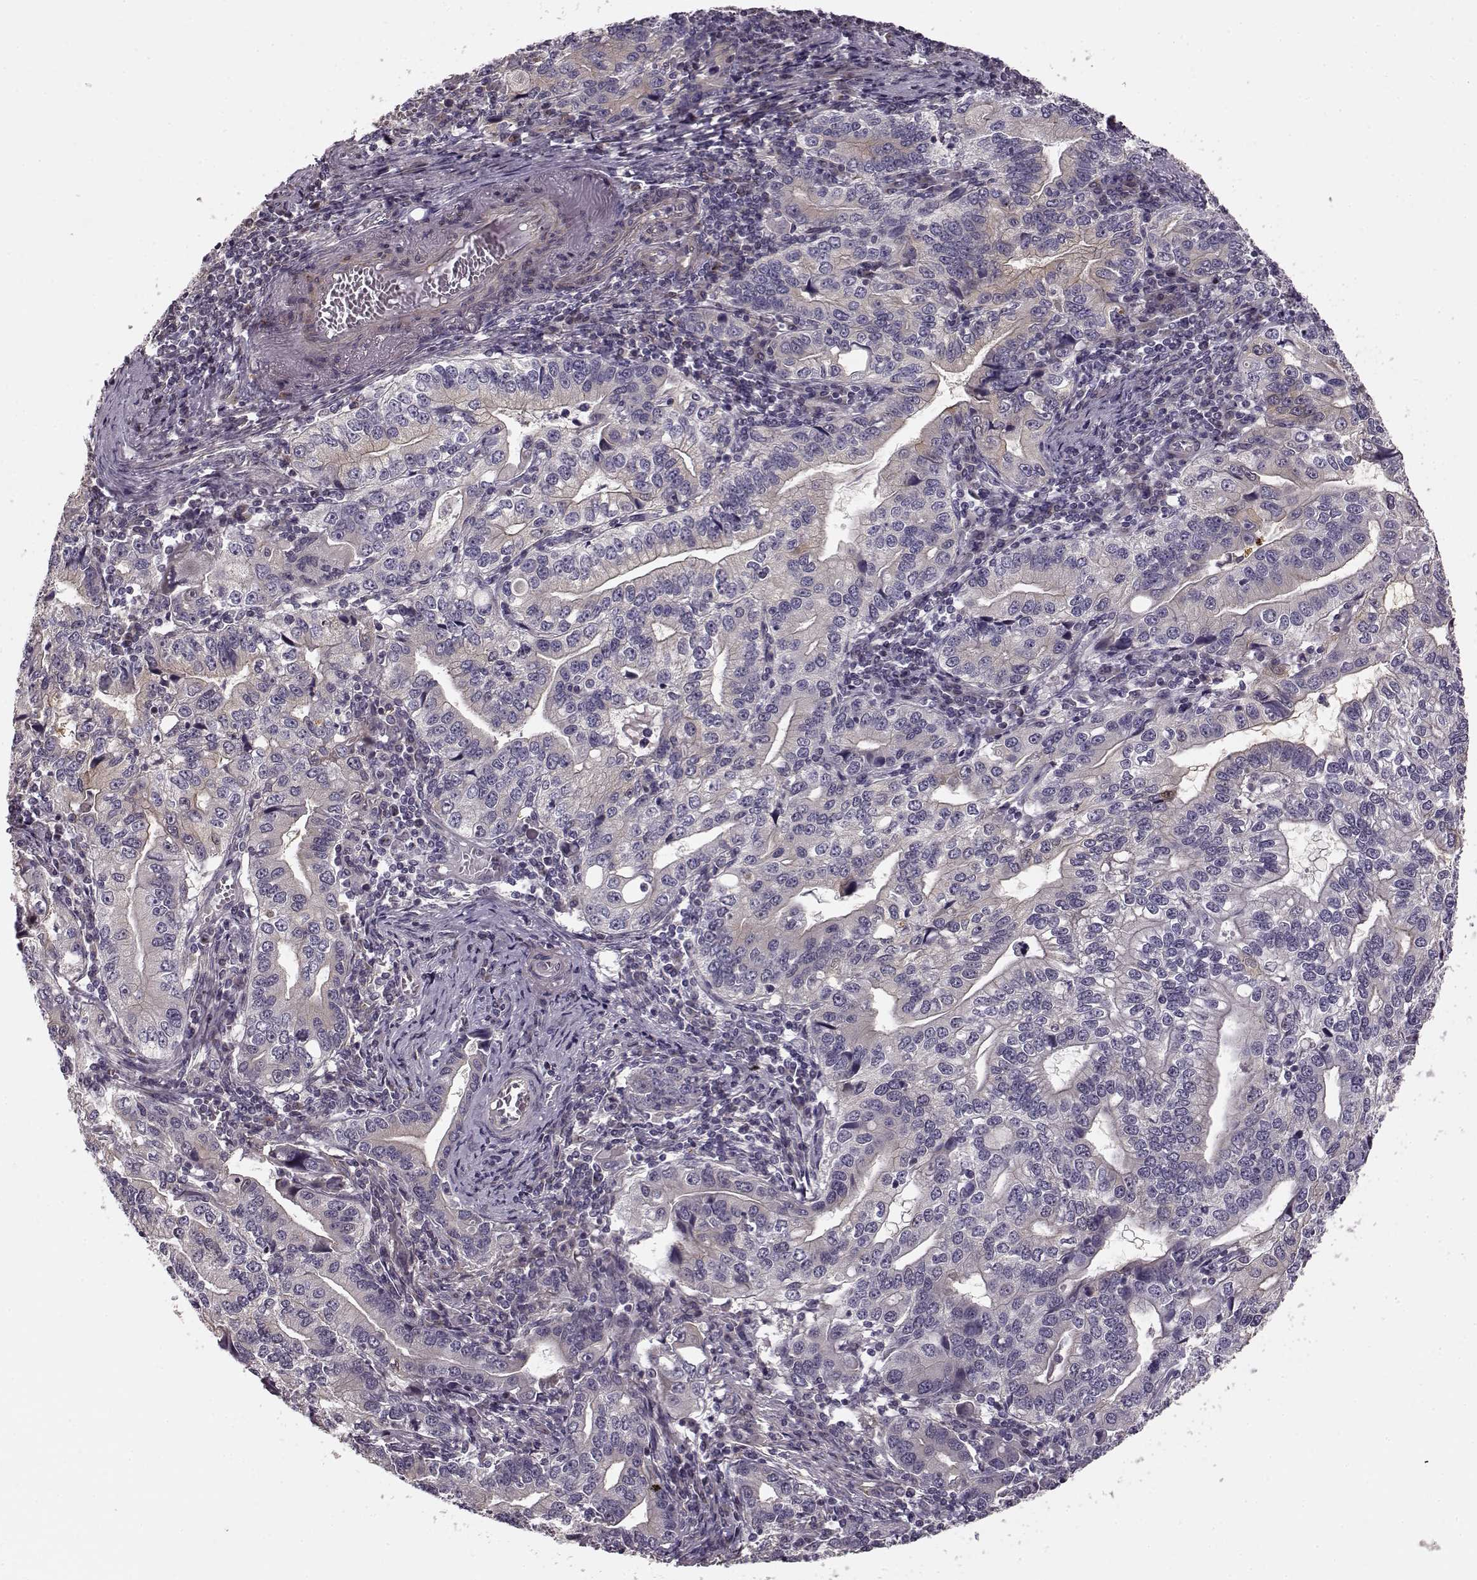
{"staining": {"intensity": "negative", "quantity": "none", "location": "none"}, "tissue": "stomach cancer", "cell_type": "Tumor cells", "image_type": "cancer", "snomed": [{"axis": "morphology", "description": "Adenocarcinoma, NOS"}, {"axis": "topography", "description": "Stomach, lower"}], "caption": "An image of human stomach adenocarcinoma is negative for staining in tumor cells.", "gene": "MTR", "patient": {"sex": "female", "age": 72}}